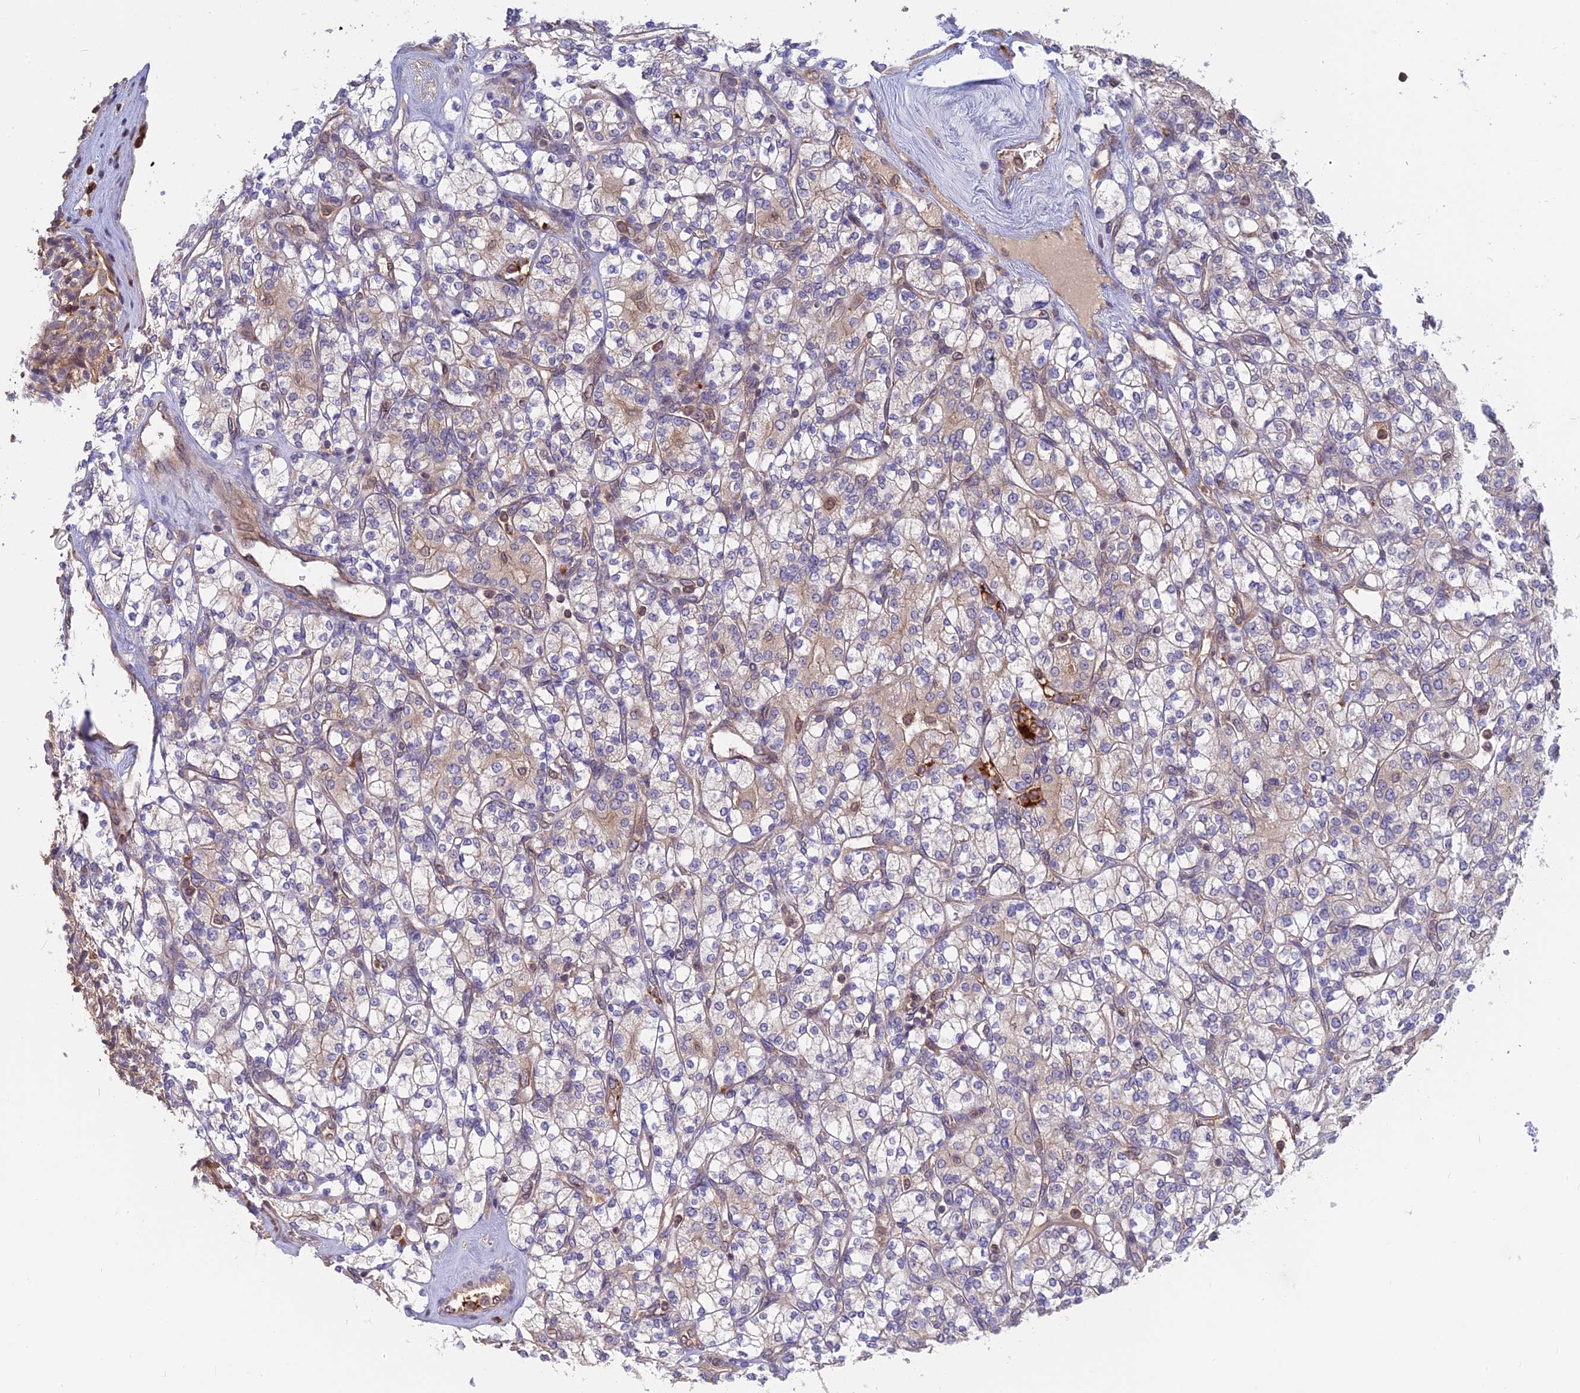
{"staining": {"intensity": "moderate", "quantity": "<25%", "location": "cytoplasmic/membranous"}, "tissue": "renal cancer", "cell_type": "Tumor cells", "image_type": "cancer", "snomed": [{"axis": "morphology", "description": "Adenocarcinoma, NOS"}, {"axis": "topography", "description": "Kidney"}], "caption": "Tumor cells reveal moderate cytoplasmic/membranous staining in approximately <25% of cells in adenocarcinoma (renal). (Stains: DAB in brown, nuclei in blue, Microscopy: brightfield microscopy at high magnification).", "gene": "IL21R", "patient": {"sex": "male", "age": 77}}